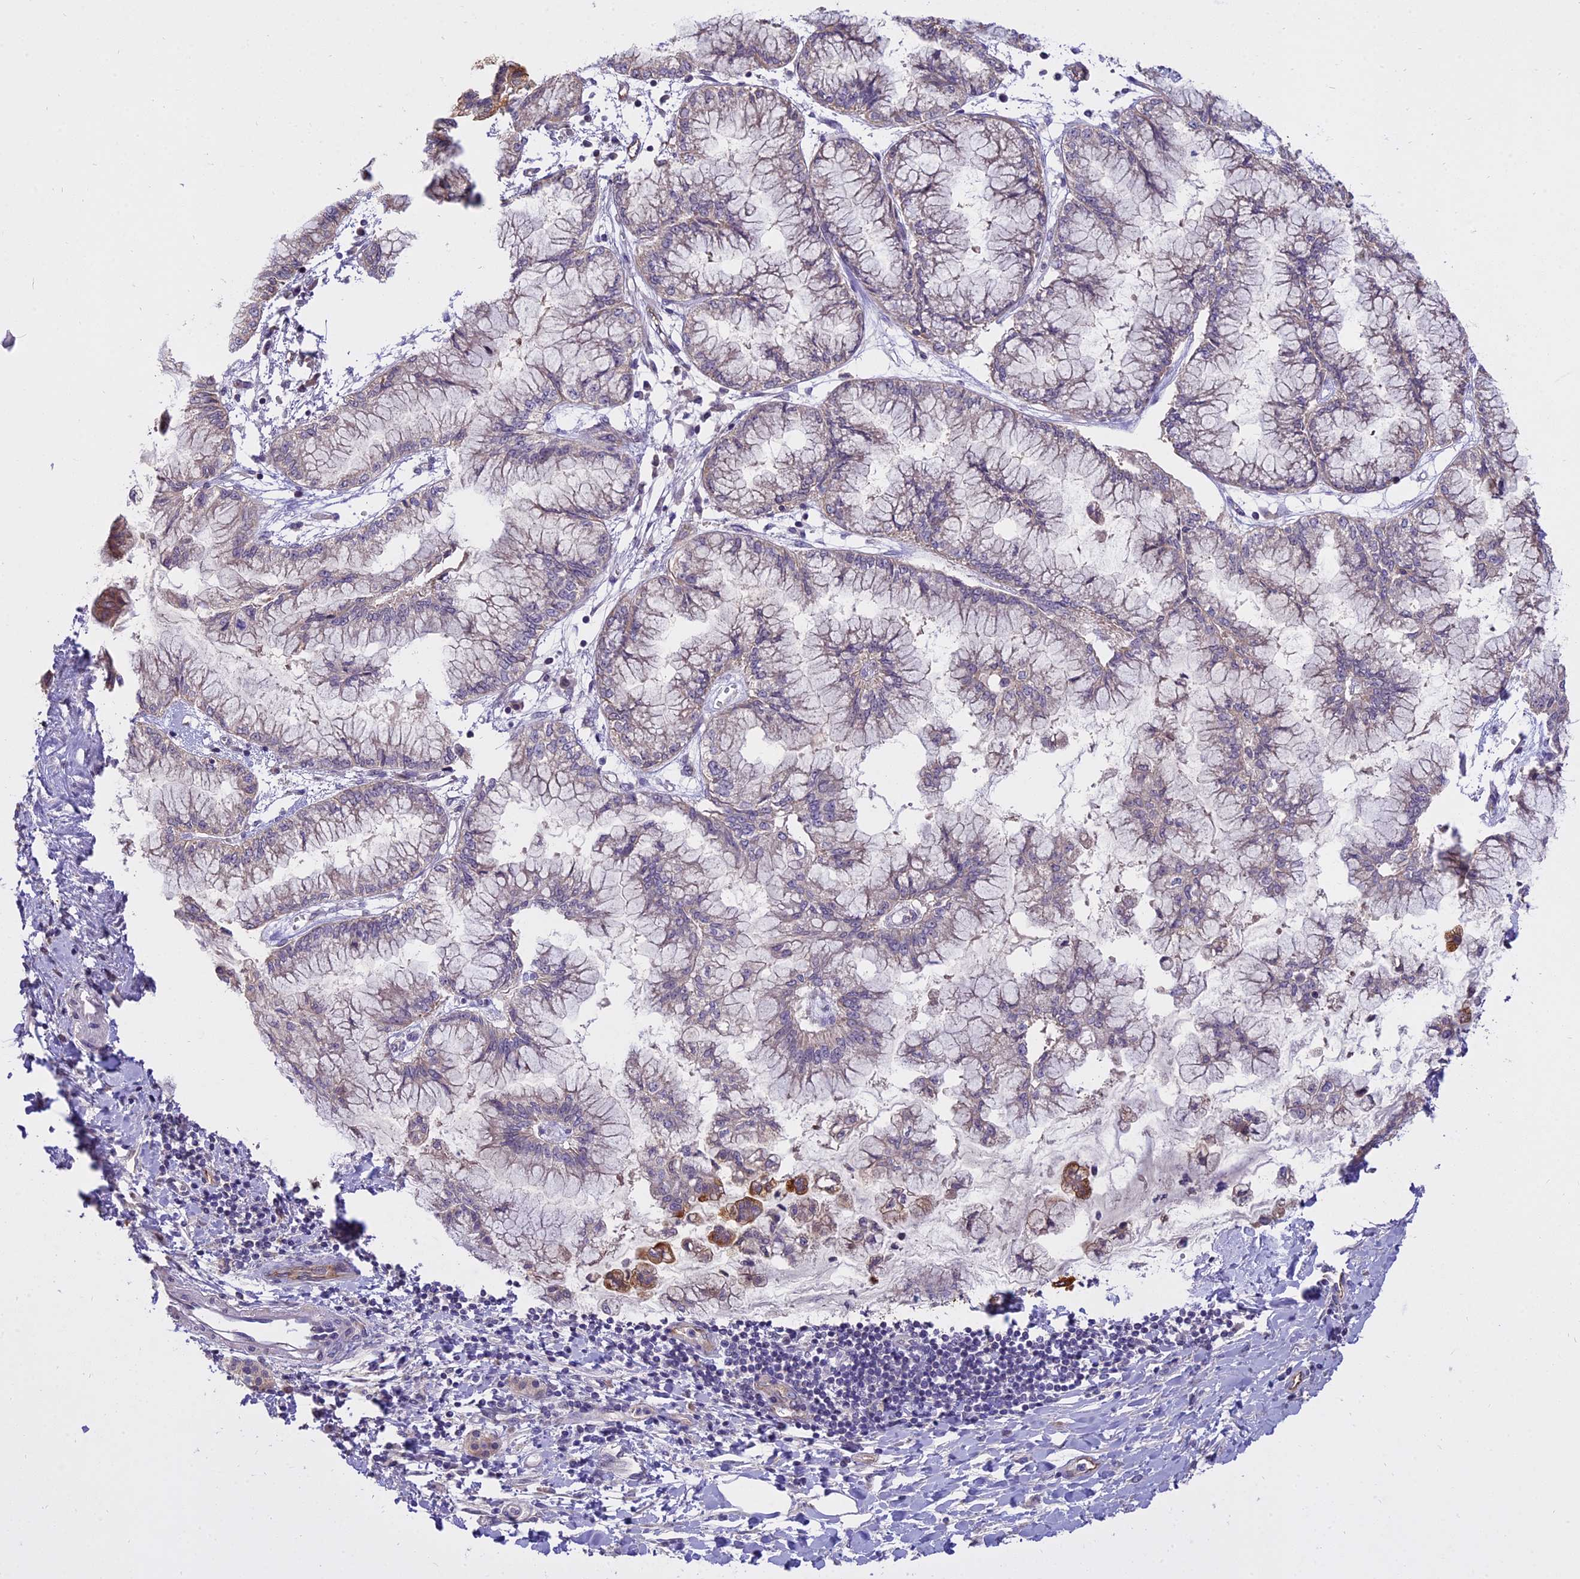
{"staining": {"intensity": "negative", "quantity": "none", "location": "none"}, "tissue": "pancreatic cancer", "cell_type": "Tumor cells", "image_type": "cancer", "snomed": [{"axis": "morphology", "description": "Adenocarcinoma, NOS"}, {"axis": "topography", "description": "Pancreas"}], "caption": "DAB immunohistochemical staining of human pancreatic adenocarcinoma reveals no significant positivity in tumor cells. (IHC, brightfield microscopy, high magnification).", "gene": "WFDC2", "patient": {"sex": "male", "age": 73}}